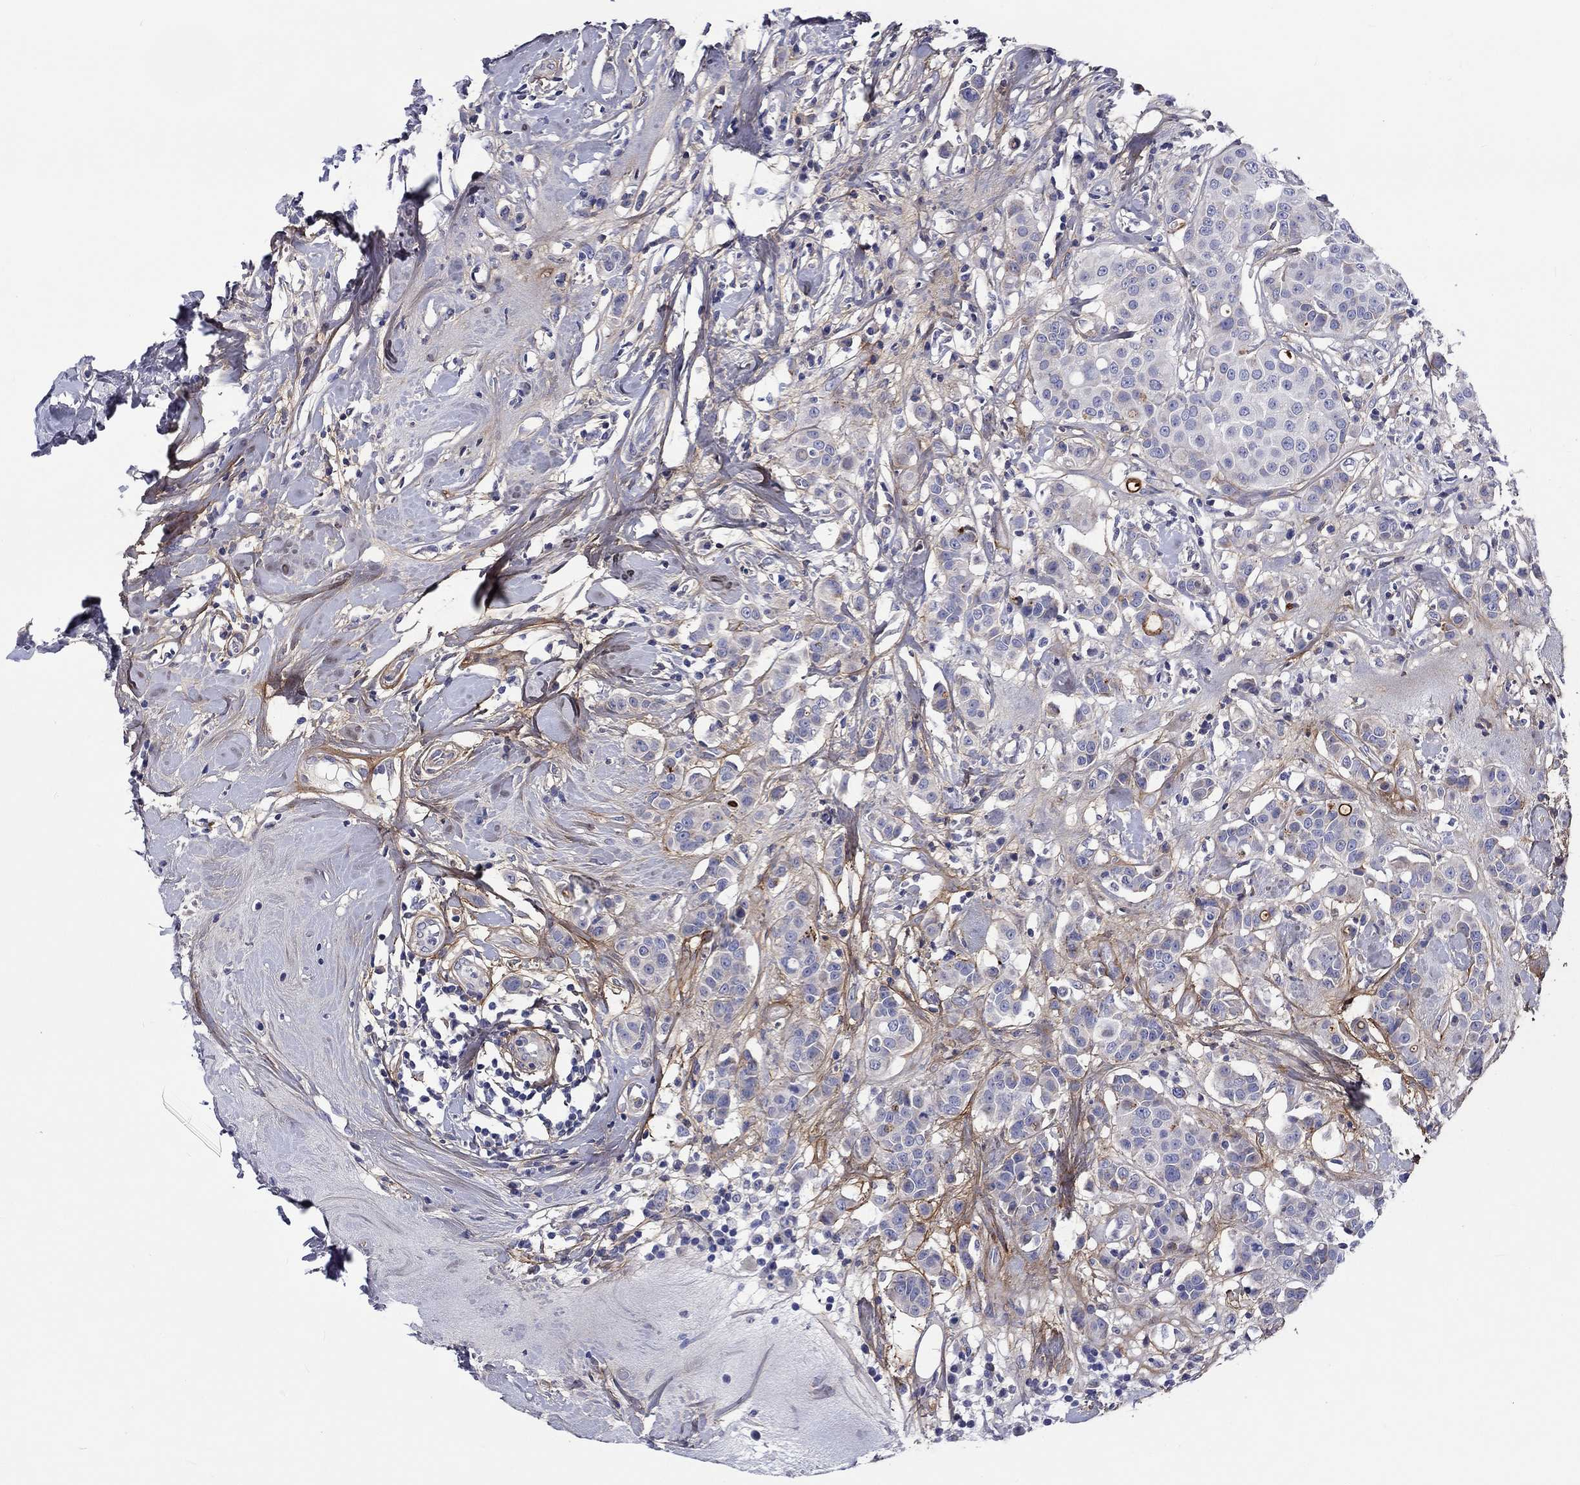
{"staining": {"intensity": "negative", "quantity": "none", "location": "none"}, "tissue": "breast cancer", "cell_type": "Tumor cells", "image_type": "cancer", "snomed": [{"axis": "morphology", "description": "Duct carcinoma"}, {"axis": "topography", "description": "Breast"}], "caption": "Intraductal carcinoma (breast) stained for a protein using immunohistochemistry demonstrates no positivity tumor cells.", "gene": "TGFBI", "patient": {"sex": "female", "age": 27}}